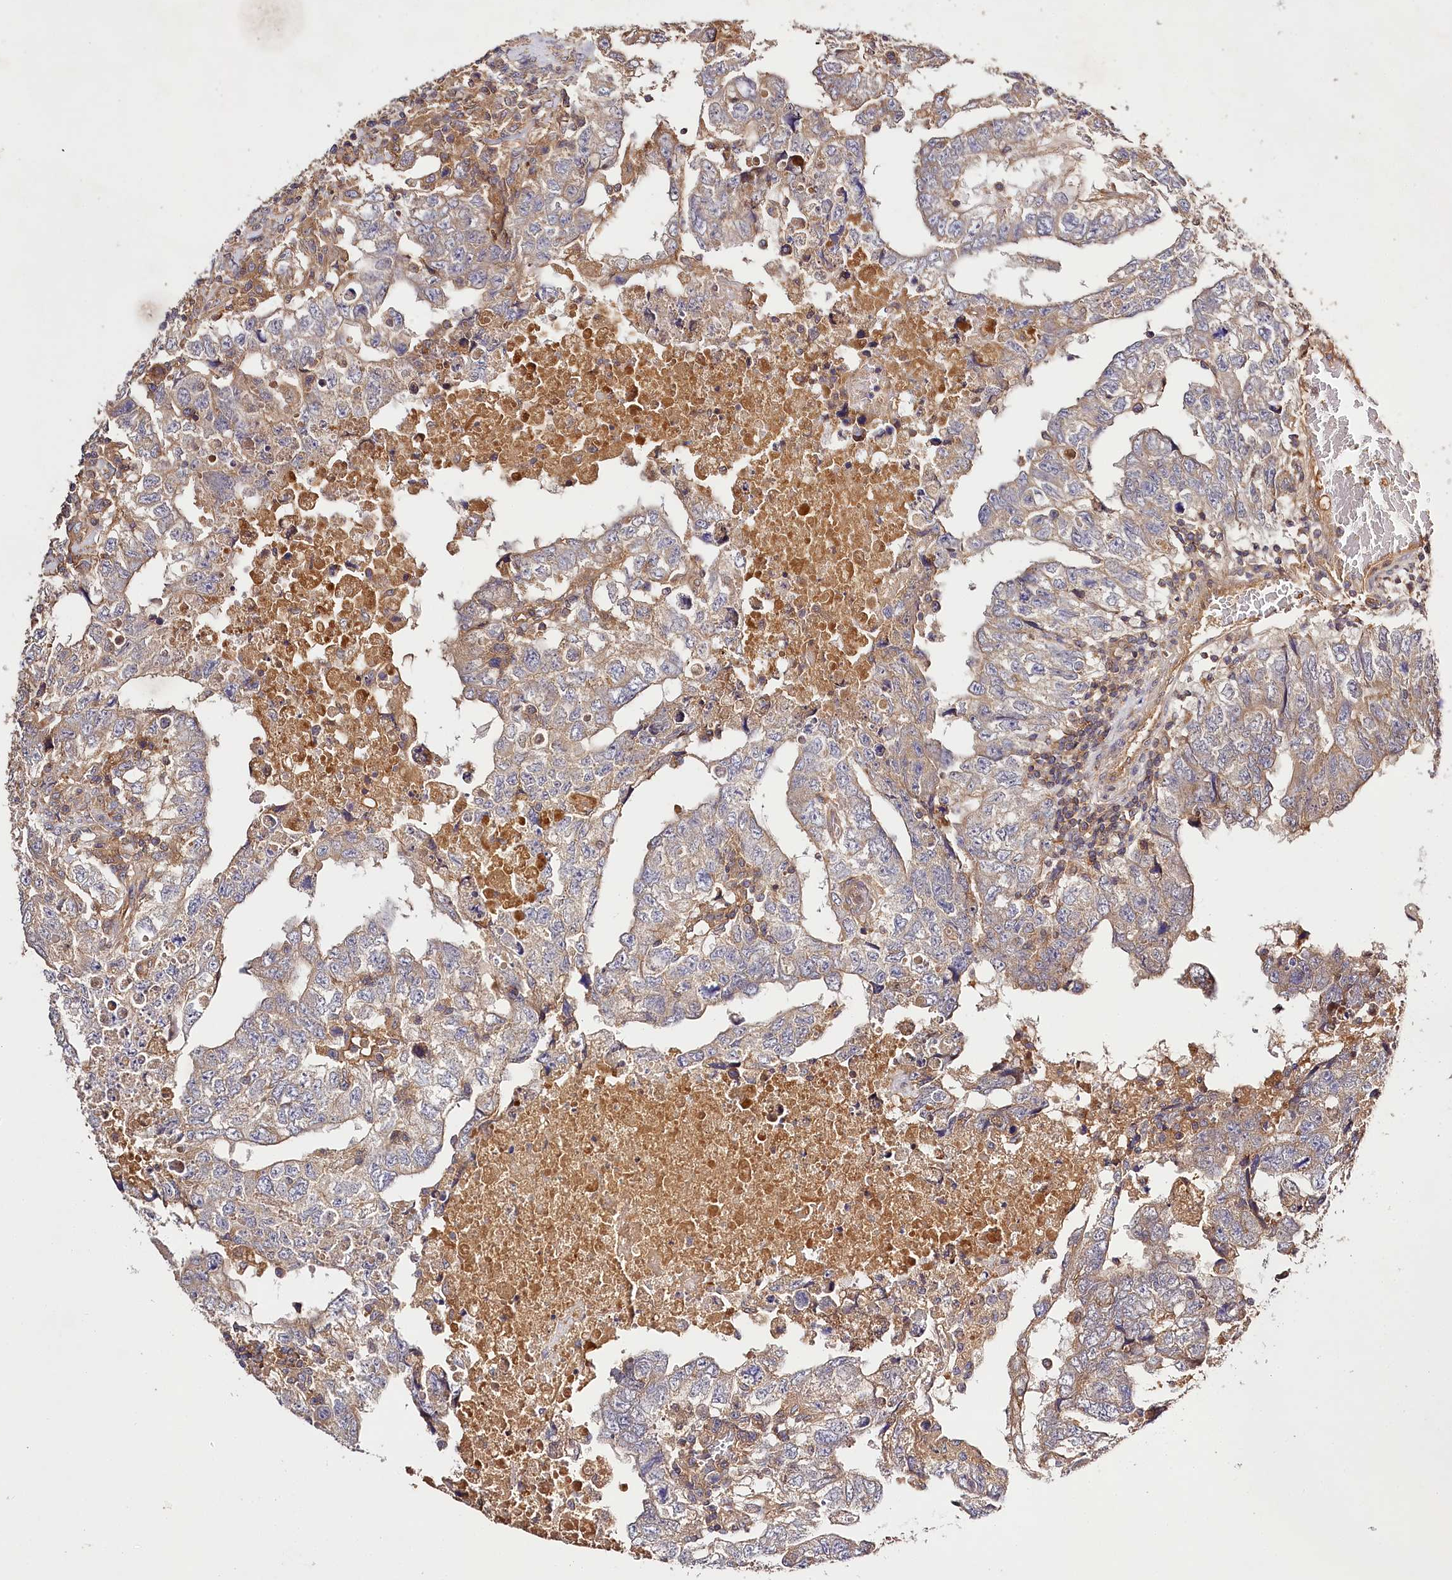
{"staining": {"intensity": "weak", "quantity": ">75%", "location": "cytoplasmic/membranous"}, "tissue": "testis cancer", "cell_type": "Tumor cells", "image_type": "cancer", "snomed": [{"axis": "morphology", "description": "Carcinoma, Embryonal, NOS"}, {"axis": "topography", "description": "Testis"}], "caption": "Tumor cells reveal weak cytoplasmic/membranous staining in about >75% of cells in testis embryonal carcinoma. (IHC, brightfield microscopy, high magnification).", "gene": "LSS", "patient": {"sex": "male", "age": 36}}